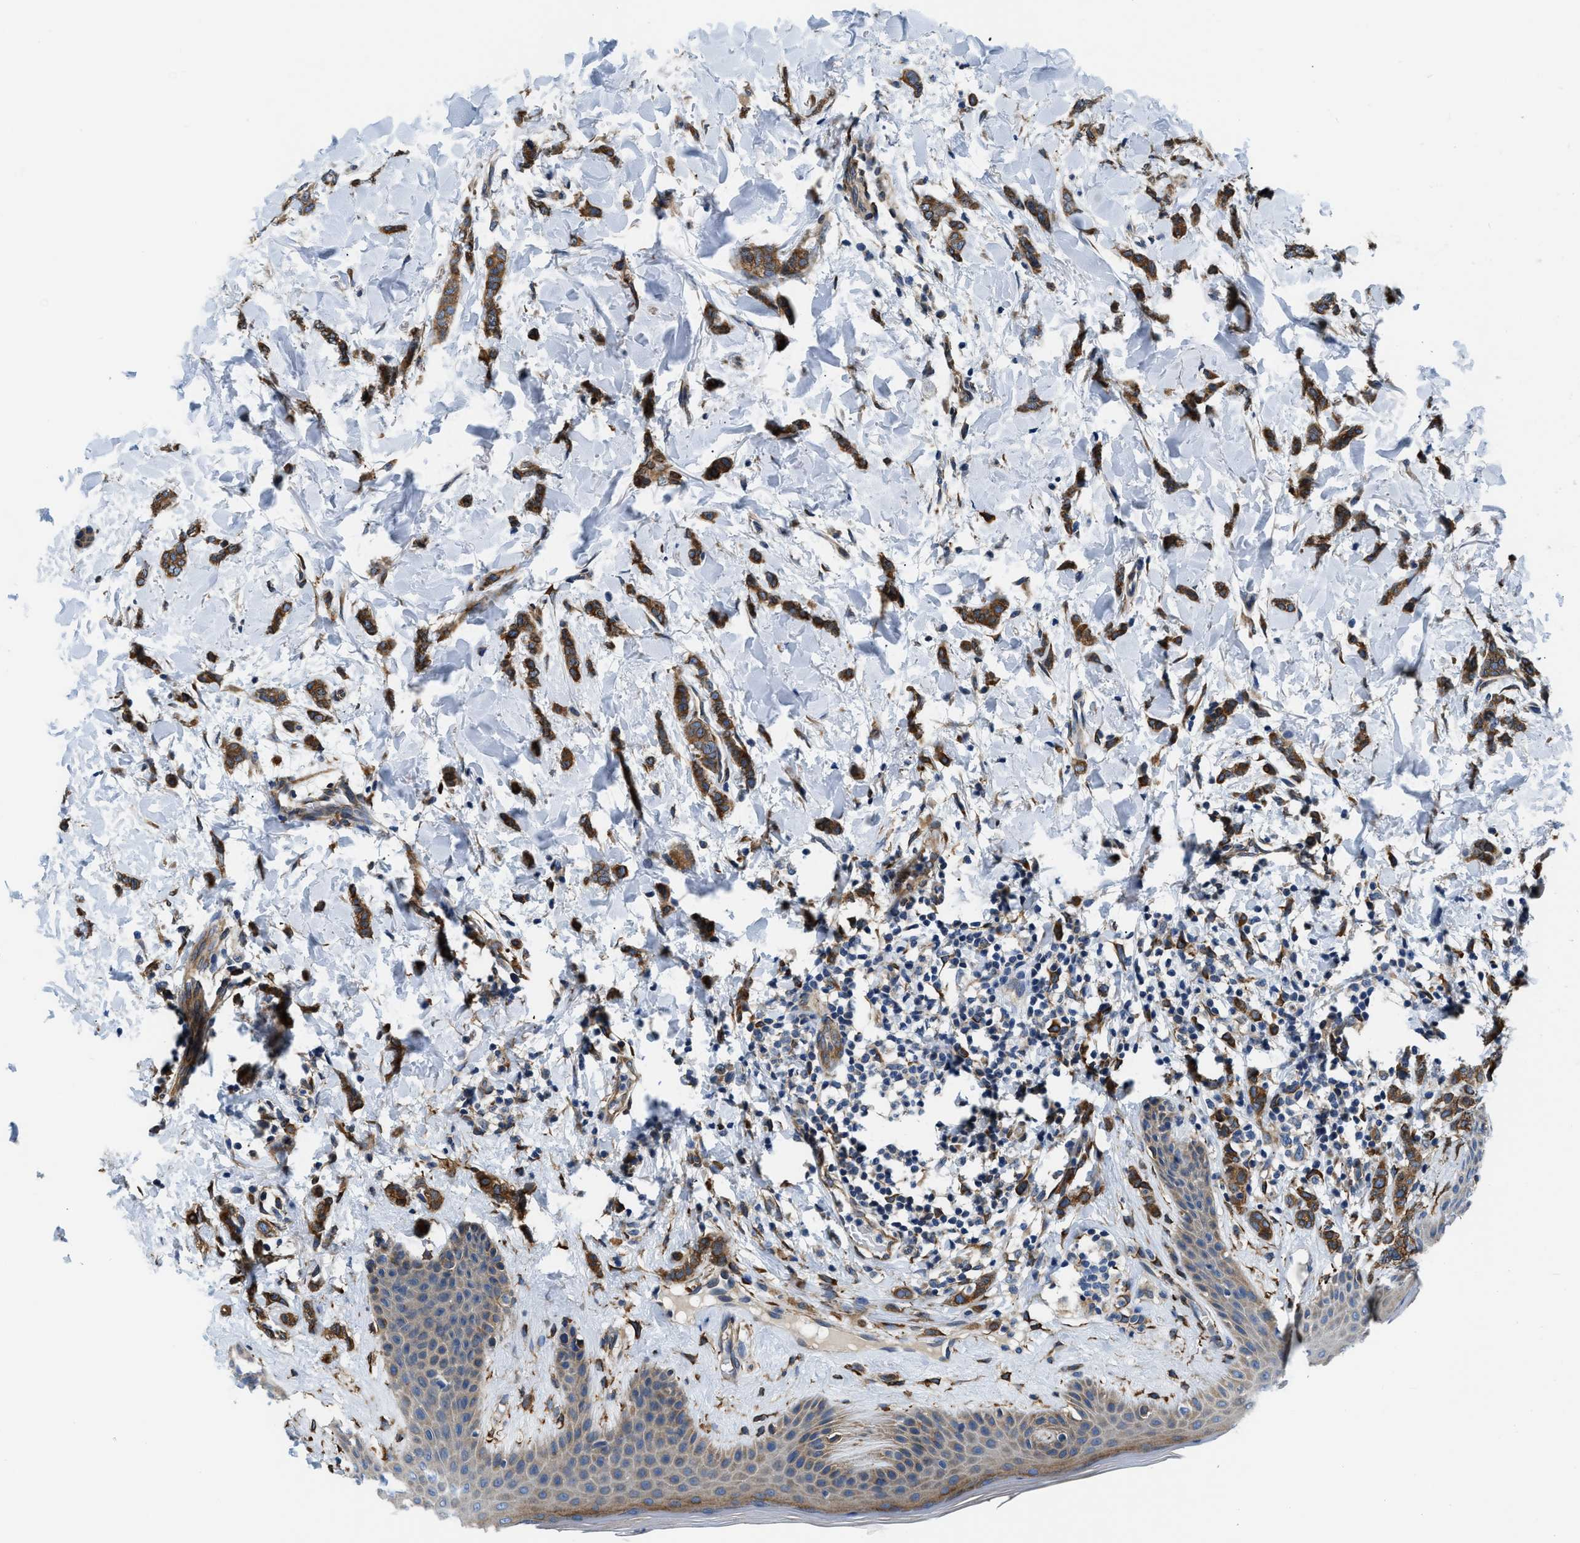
{"staining": {"intensity": "strong", "quantity": ">75%", "location": "cytoplasmic/membranous"}, "tissue": "breast cancer", "cell_type": "Tumor cells", "image_type": "cancer", "snomed": [{"axis": "morphology", "description": "Lobular carcinoma"}, {"axis": "topography", "description": "Skin"}, {"axis": "topography", "description": "Breast"}], "caption": "This is a photomicrograph of IHC staining of breast cancer (lobular carcinoma), which shows strong staining in the cytoplasmic/membranous of tumor cells.", "gene": "ARL6IP5", "patient": {"sex": "female", "age": 46}}